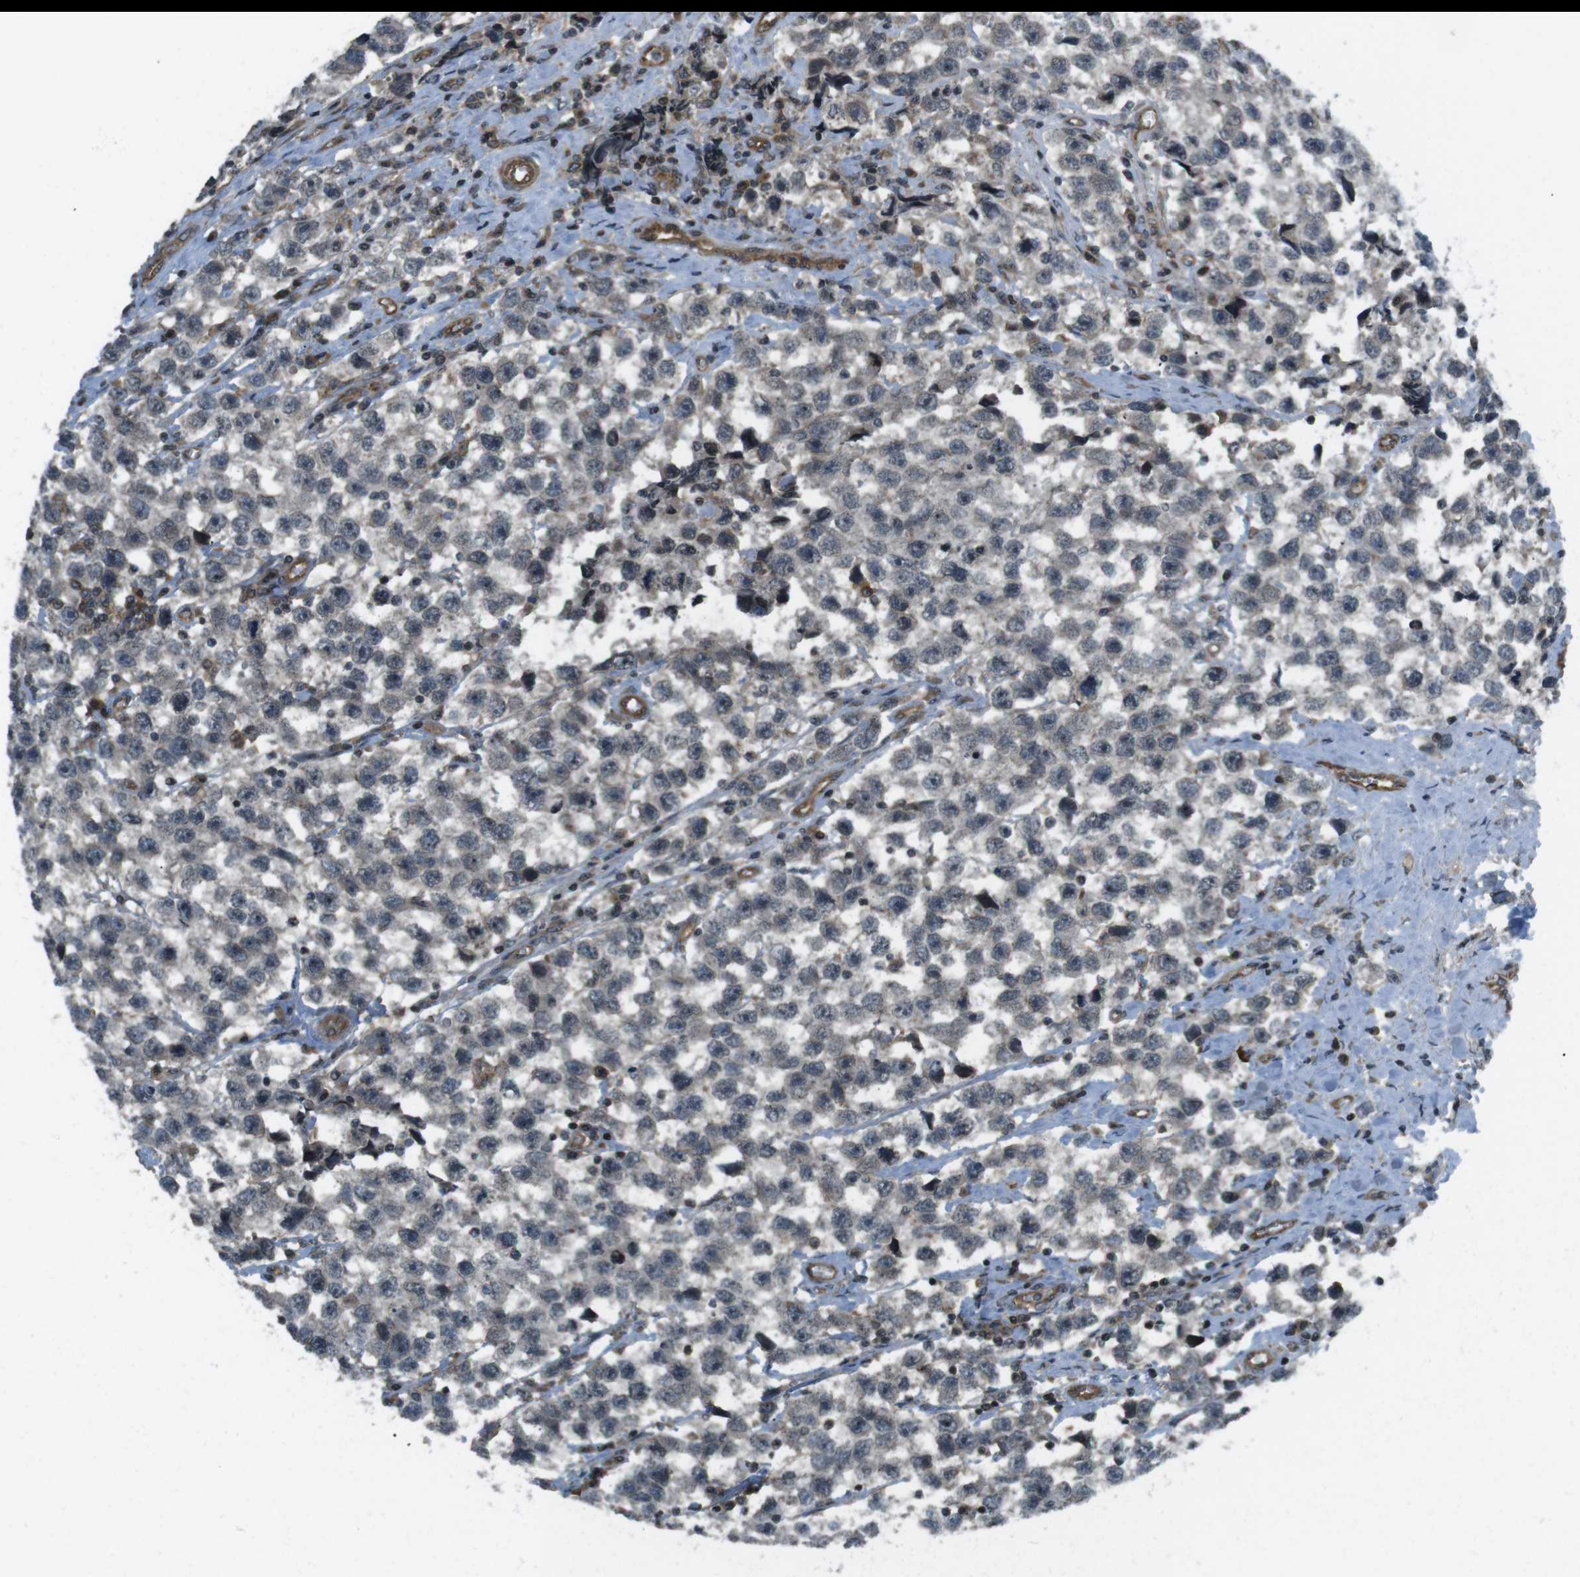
{"staining": {"intensity": "negative", "quantity": "none", "location": "none"}, "tissue": "testis cancer", "cell_type": "Tumor cells", "image_type": "cancer", "snomed": [{"axis": "morphology", "description": "Seminoma, NOS"}, {"axis": "topography", "description": "Testis"}], "caption": "The image reveals no significant expression in tumor cells of seminoma (testis).", "gene": "TIAM2", "patient": {"sex": "male", "age": 33}}